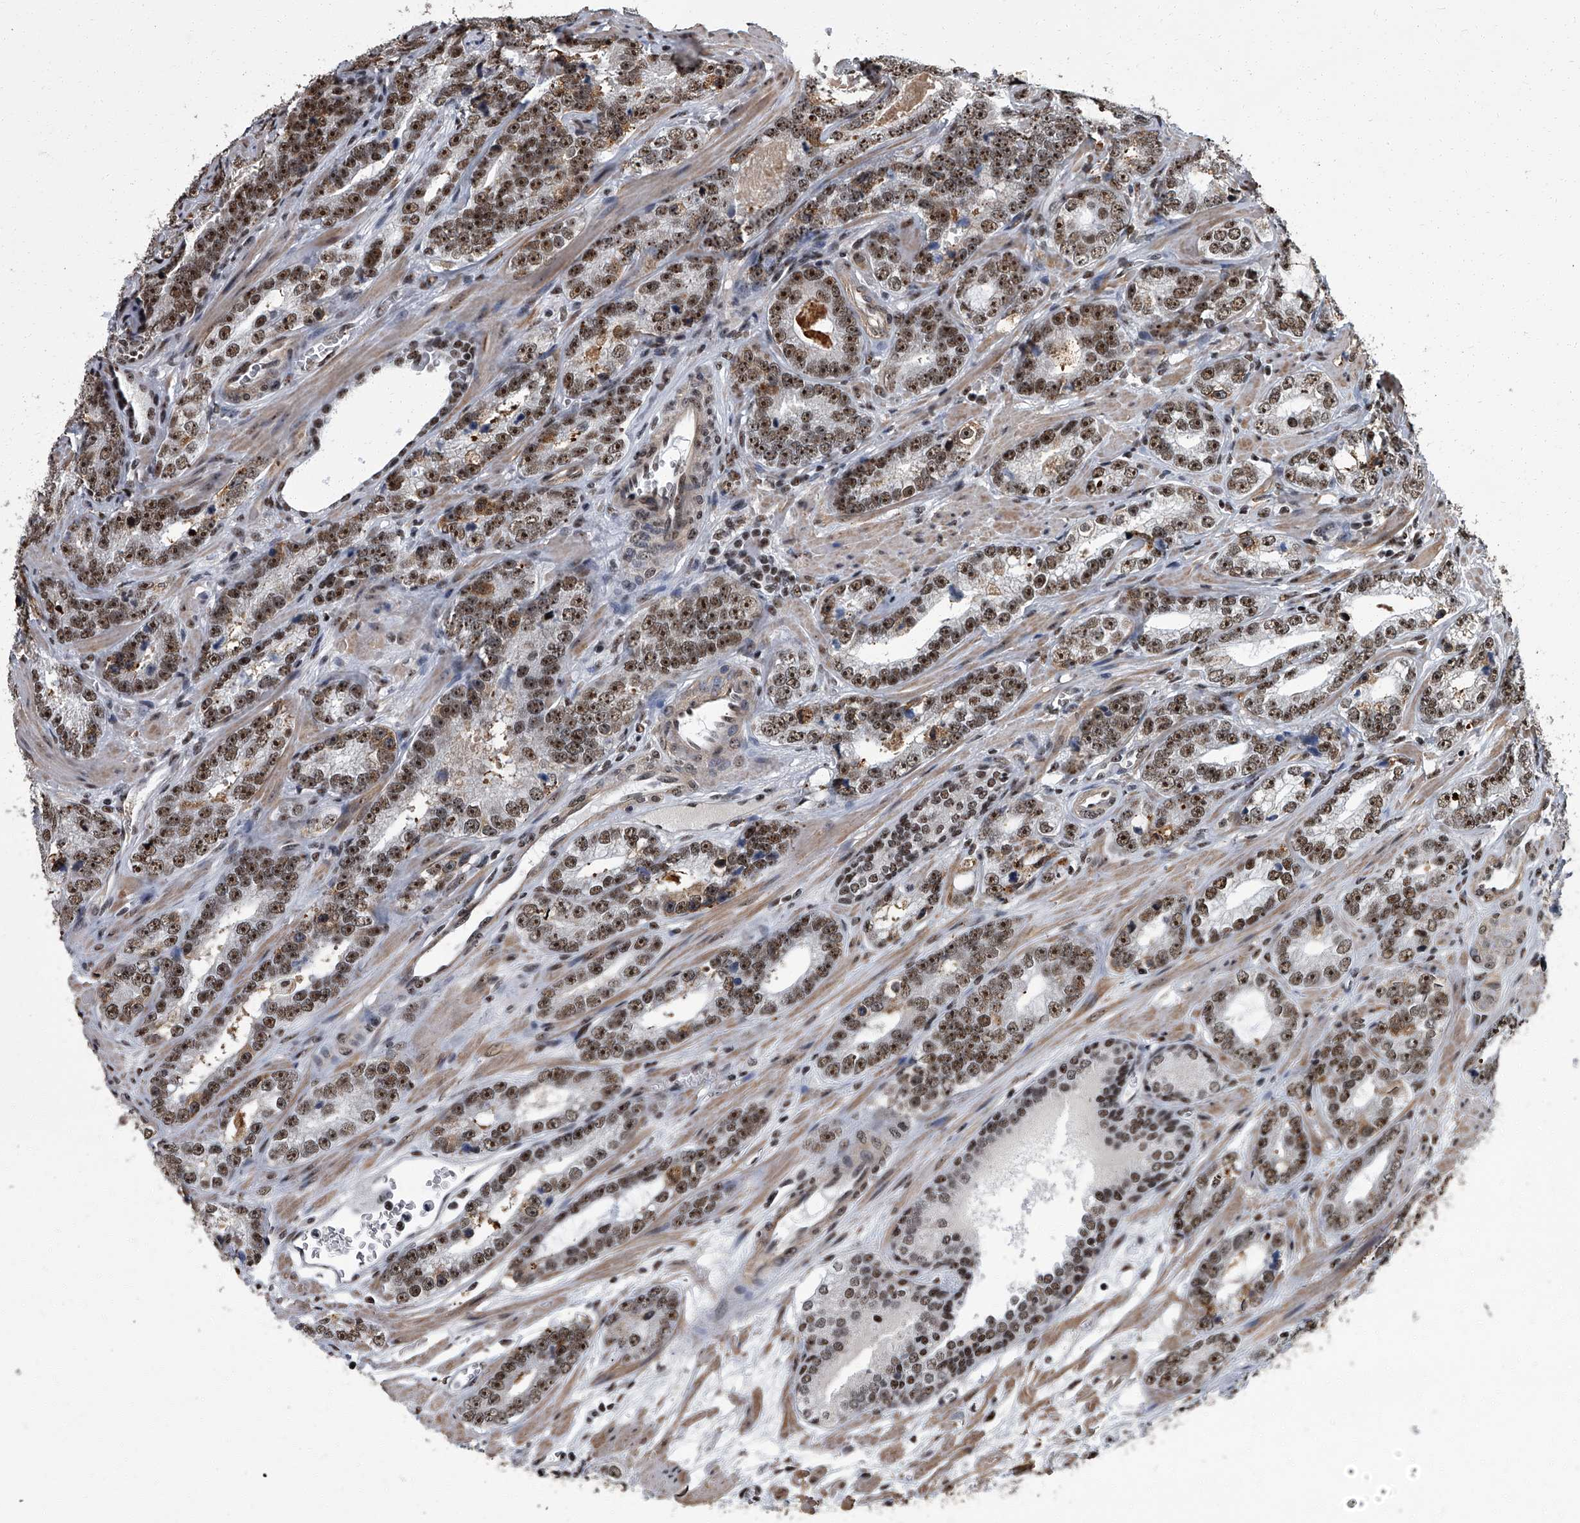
{"staining": {"intensity": "moderate", "quantity": ">75%", "location": "nuclear"}, "tissue": "prostate cancer", "cell_type": "Tumor cells", "image_type": "cancer", "snomed": [{"axis": "morphology", "description": "Adenocarcinoma, High grade"}, {"axis": "topography", "description": "Prostate"}], "caption": "An IHC histopathology image of neoplastic tissue is shown. Protein staining in brown shows moderate nuclear positivity in adenocarcinoma (high-grade) (prostate) within tumor cells.", "gene": "ZNF518B", "patient": {"sex": "male", "age": 62}}